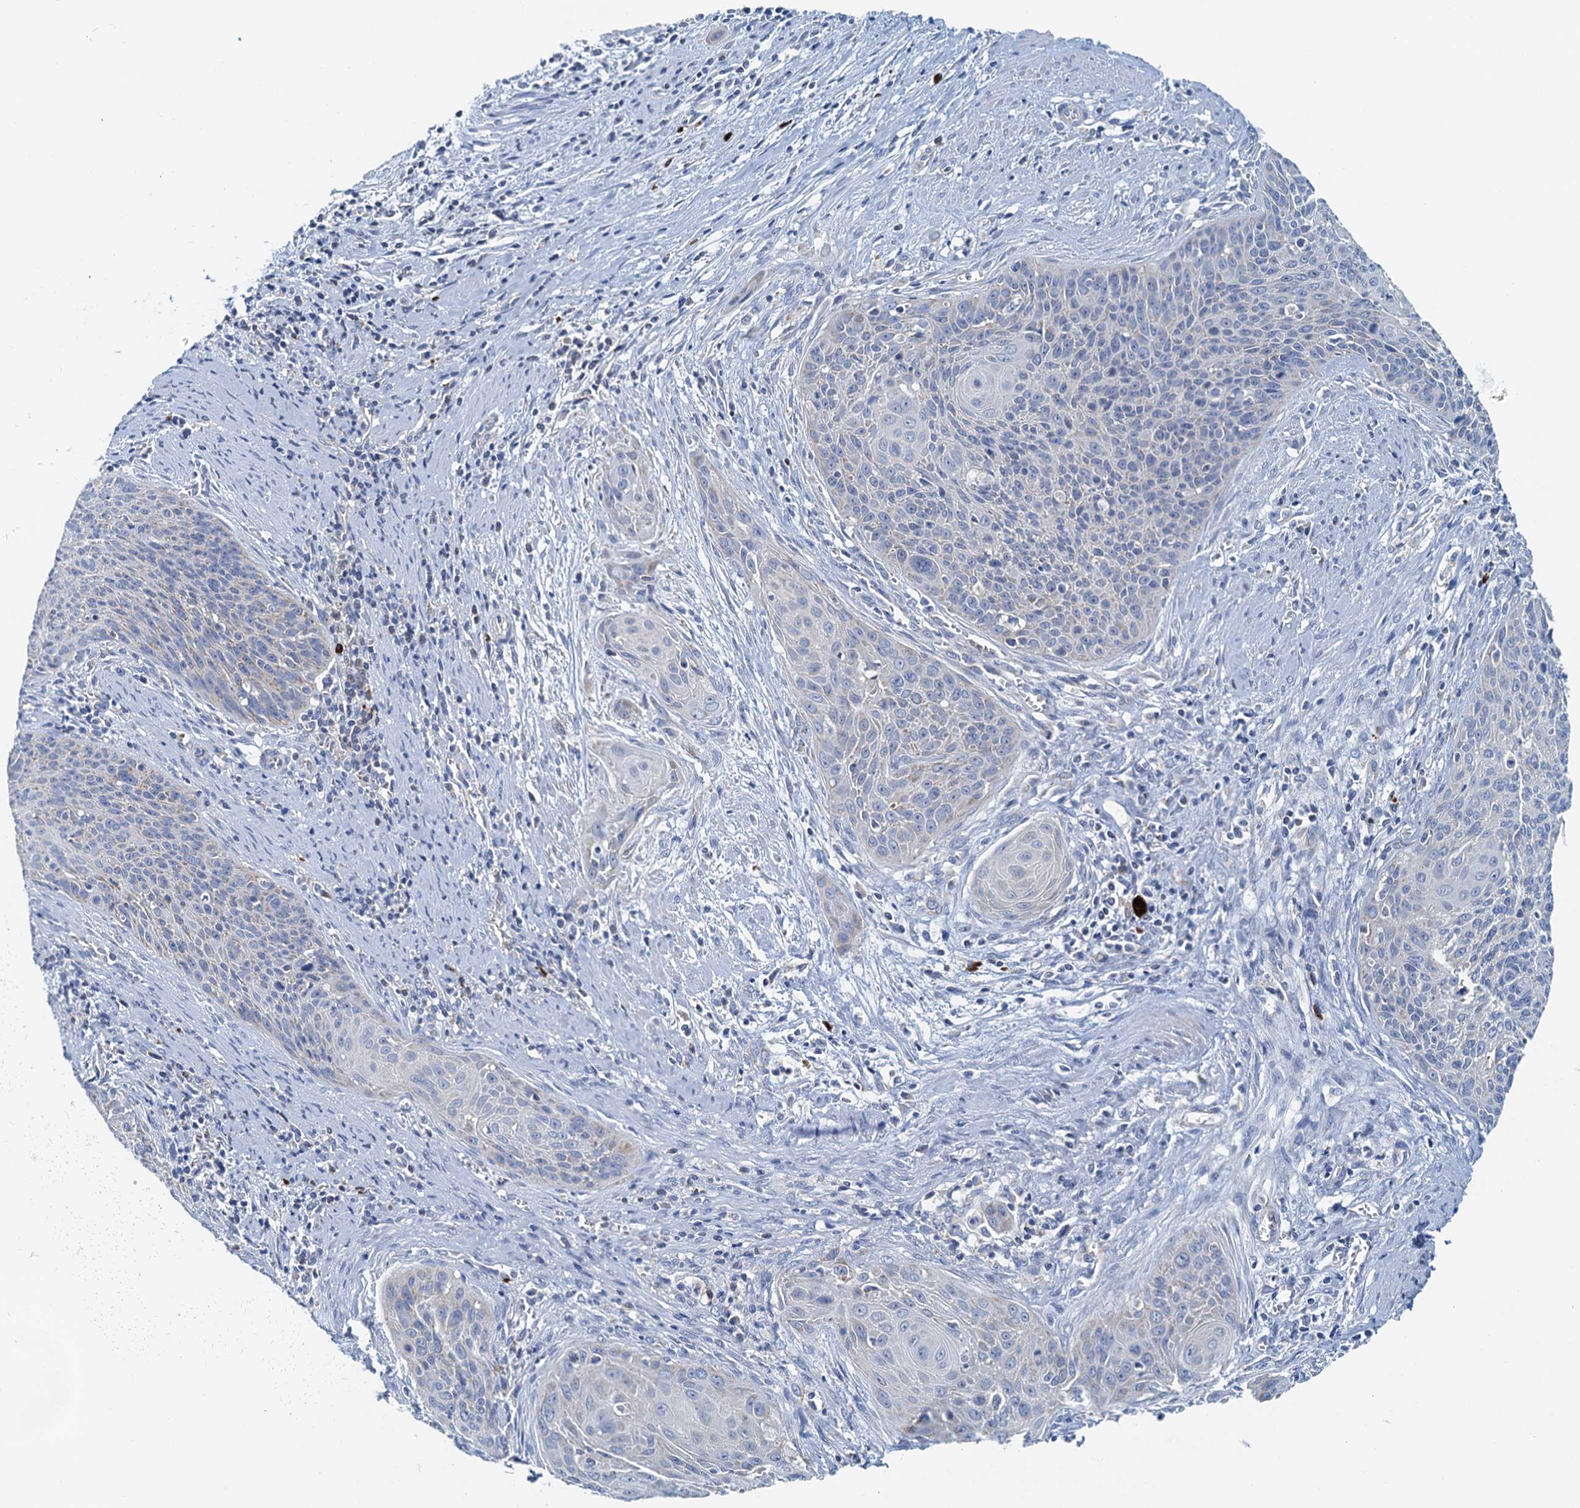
{"staining": {"intensity": "weak", "quantity": "<25%", "location": "cytoplasmic/membranous"}, "tissue": "cervical cancer", "cell_type": "Tumor cells", "image_type": "cancer", "snomed": [{"axis": "morphology", "description": "Squamous cell carcinoma, NOS"}, {"axis": "topography", "description": "Cervix"}], "caption": "Immunohistochemical staining of human cervical squamous cell carcinoma exhibits no significant expression in tumor cells.", "gene": "POC1A", "patient": {"sex": "female", "age": 55}}